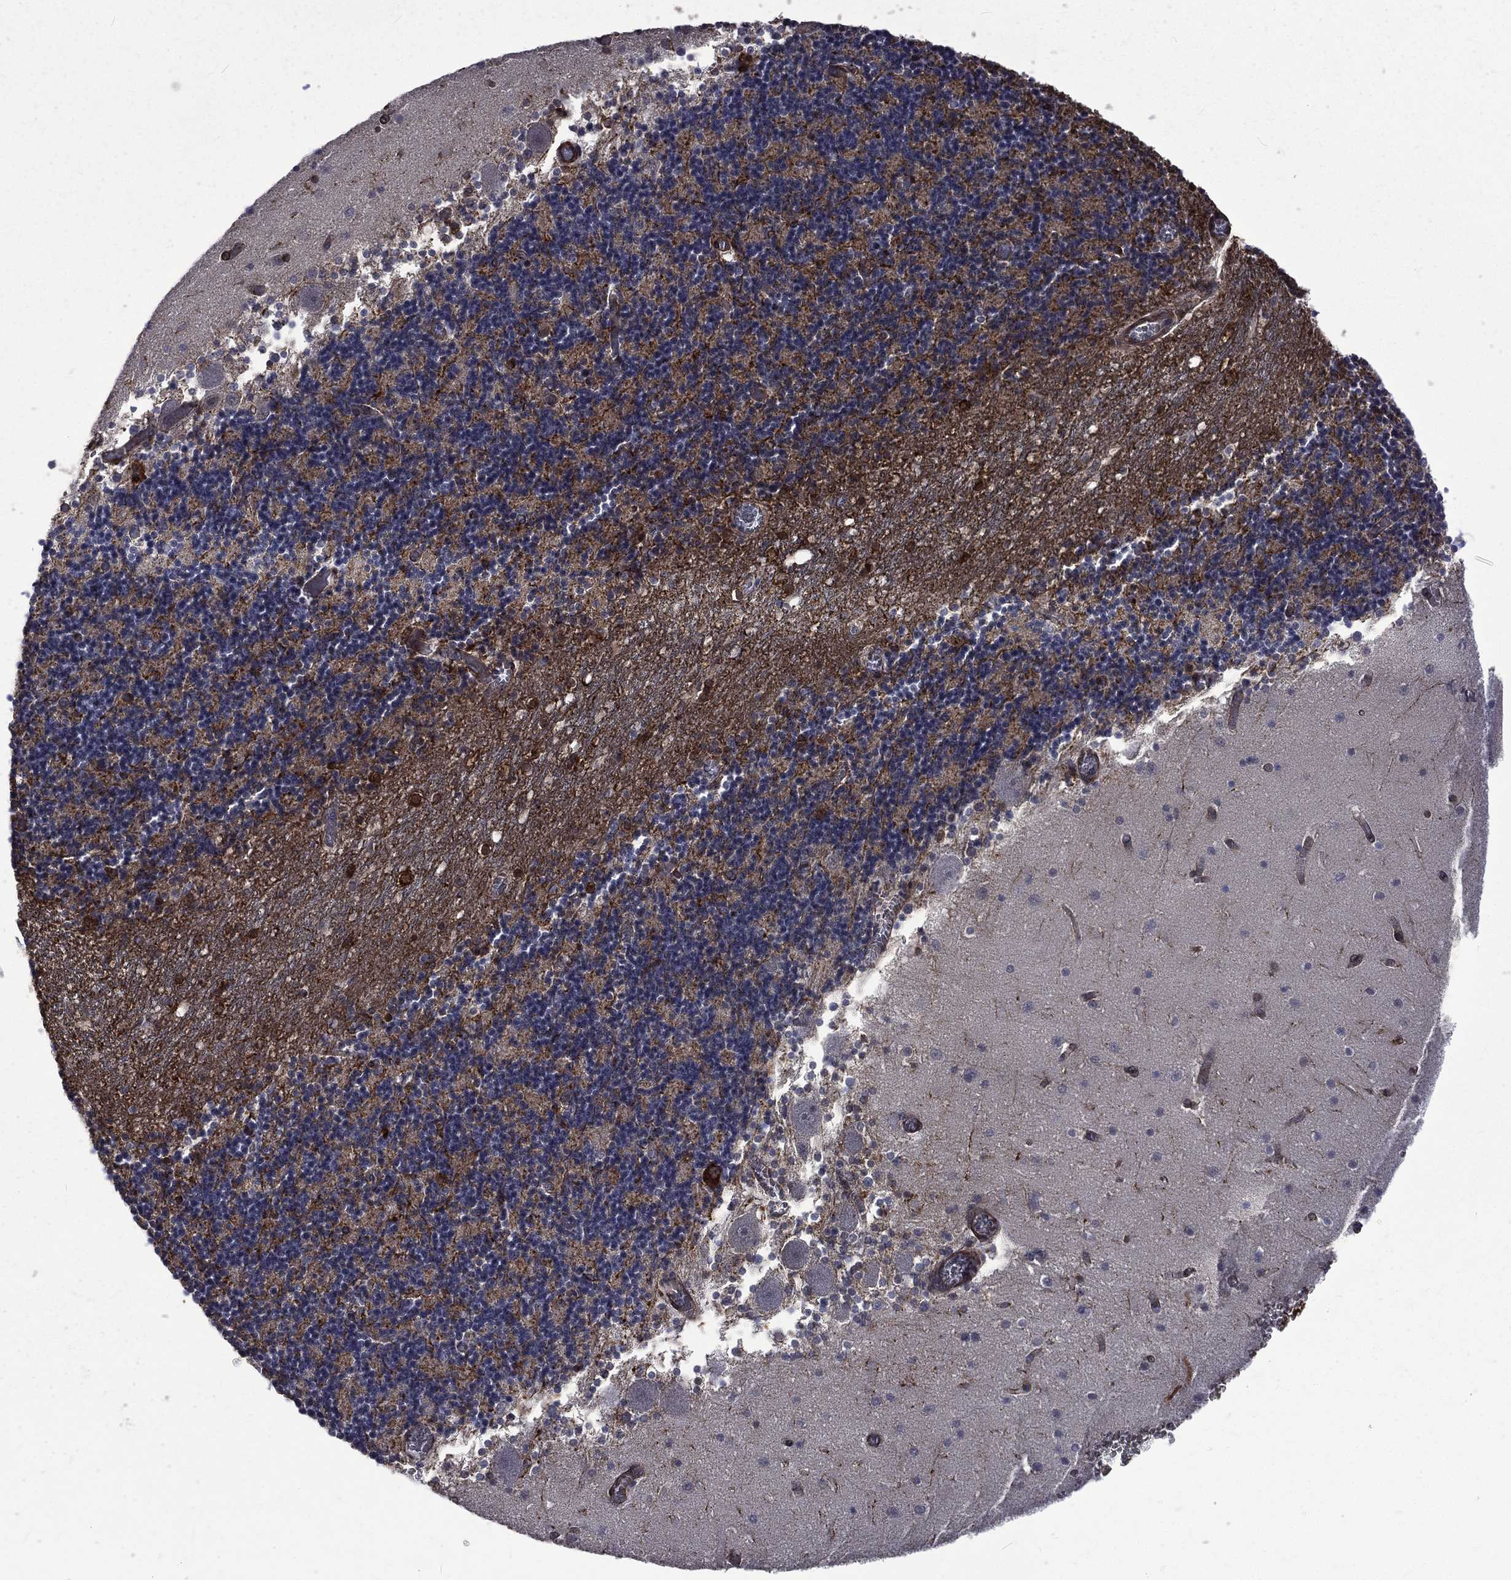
{"staining": {"intensity": "negative", "quantity": "none", "location": "none"}, "tissue": "cerebellum", "cell_type": "Cells in granular layer", "image_type": "normal", "snomed": [{"axis": "morphology", "description": "Normal tissue, NOS"}, {"axis": "topography", "description": "Cerebellum"}], "caption": "Unremarkable cerebellum was stained to show a protein in brown. There is no significant expression in cells in granular layer. (DAB (3,3'-diaminobenzidine) IHC visualized using brightfield microscopy, high magnification).", "gene": "PPFIBP1", "patient": {"sex": "female", "age": 28}}